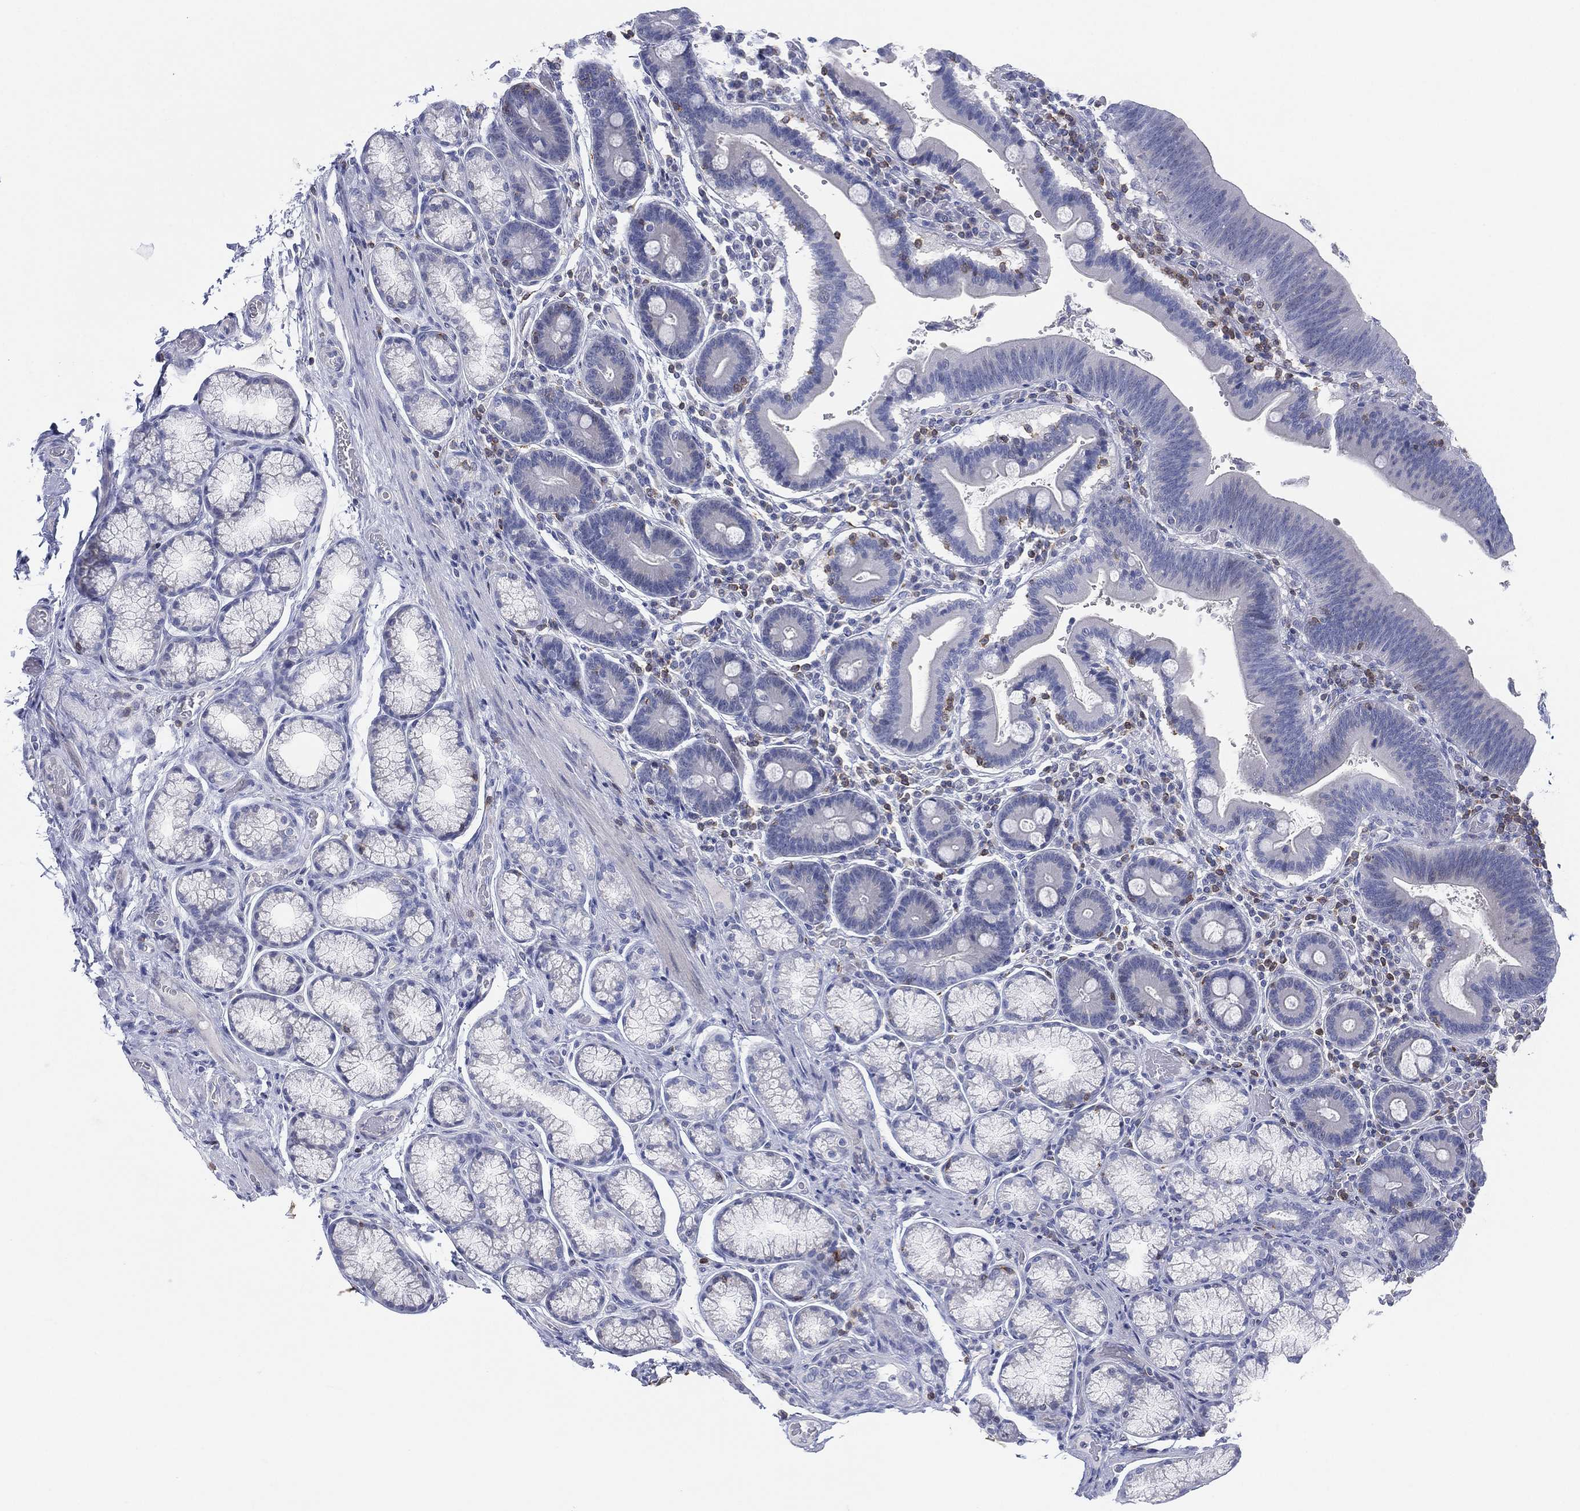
{"staining": {"intensity": "negative", "quantity": "none", "location": "none"}, "tissue": "duodenum", "cell_type": "Glandular cells", "image_type": "normal", "snomed": [{"axis": "morphology", "description": "Normal tissue, NOS"}, {"axis": "topography", "description": "Duodenum"}], "caption": "A histopathology image of human duodenum is negative for staining in glandular cells. (DAB (3,3'-diaminobenzidine) immunohistochemistry visualized using brightfield microscopy, high magnification).", "gene": "SEPTIN1", "patient": {"sex": "female", "age": 62}}